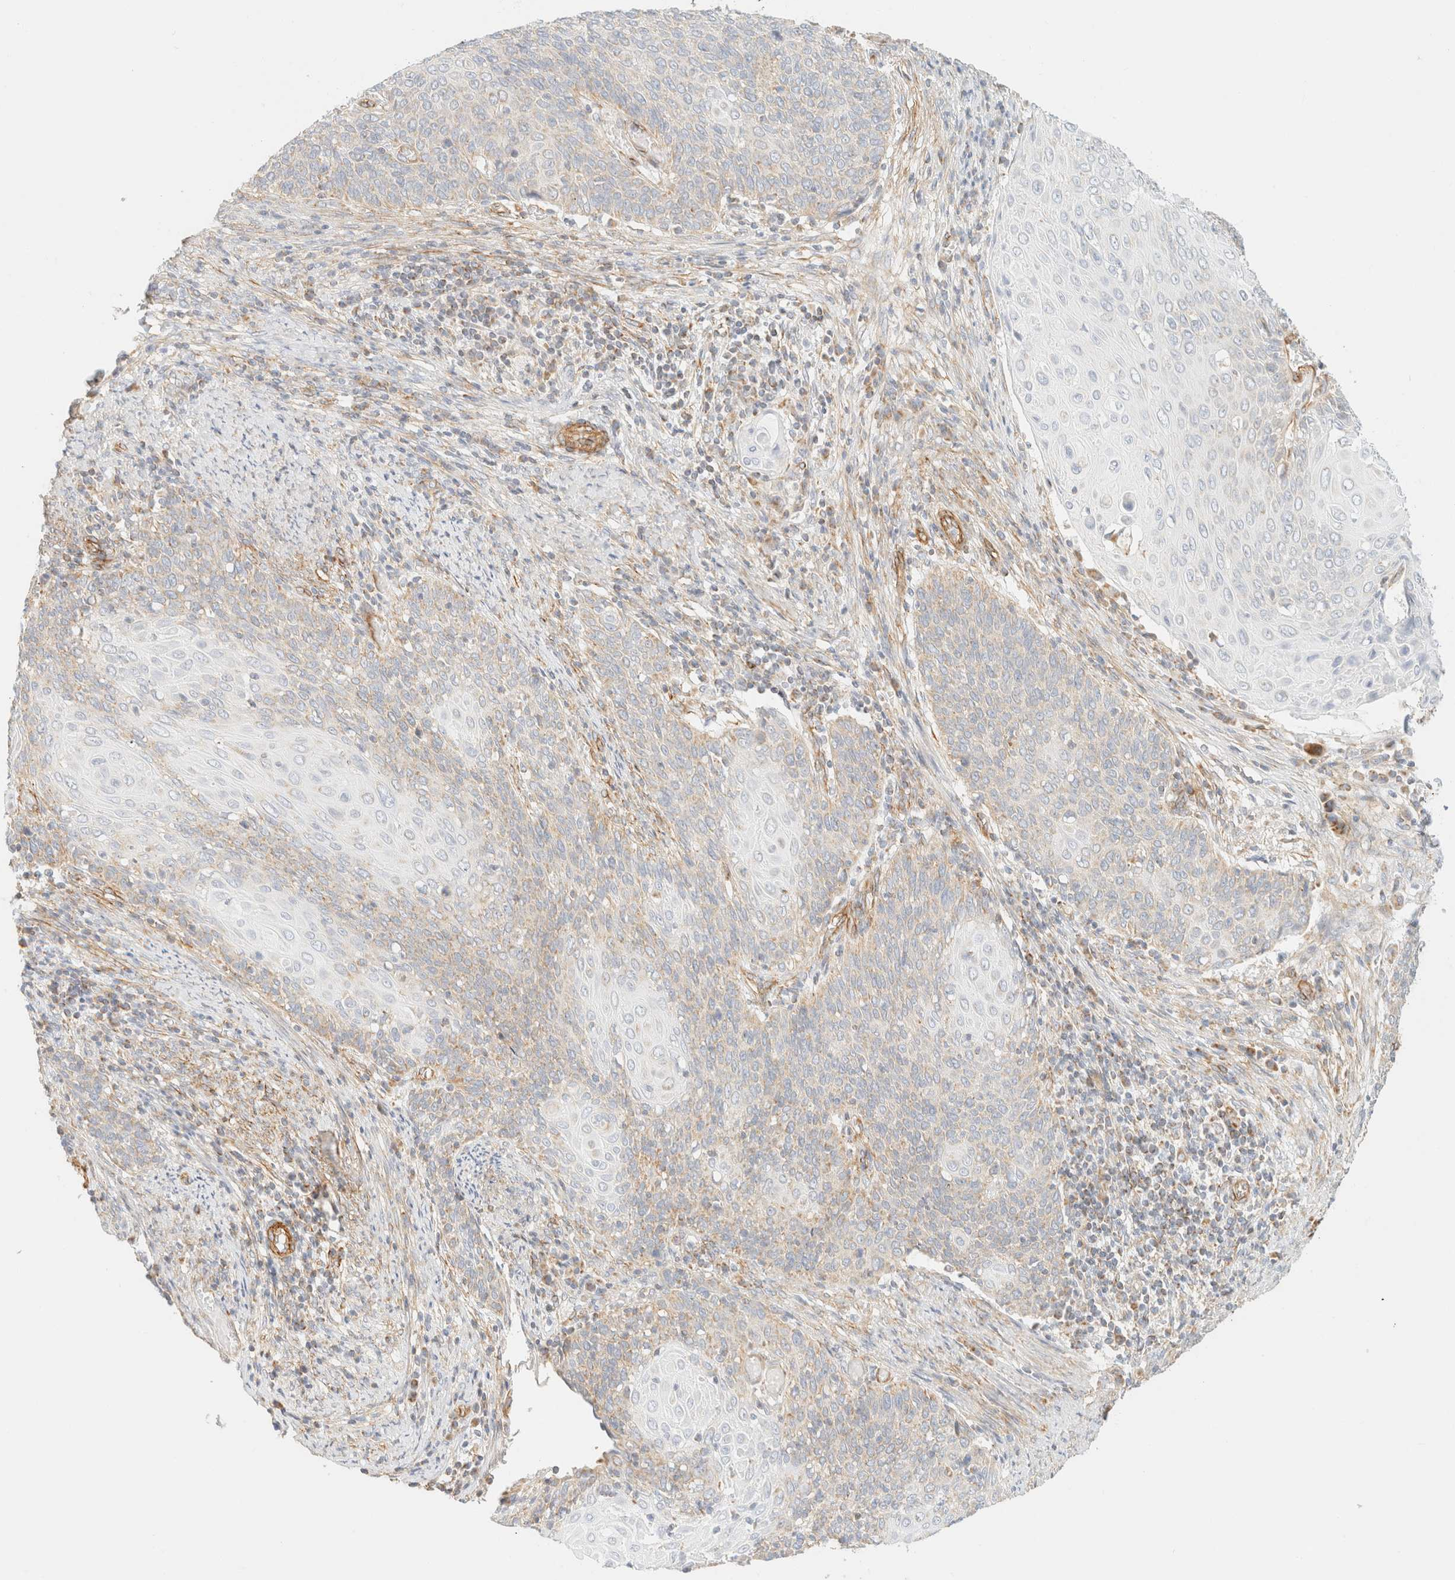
{"staining": {"intensity": "weak", "quantity": "<25%", "location": "cytoplasmic/membranous"}, "tissue": "cervical cancer", "cell_type": "Tumor cells", "image_type": "cancer", "snomed": [{"axis": "morphology", "description": "Squamous cell carcinoma, NOS"}, {"axis": "topography", "description": "Cervix"}], "caption": "Immunohistochemistry micrograph of cervical cancer stained for a protein (brown), which displays no staining in tumor cells.", "gene": "MRM3", "patient": {"sex": "female", "age": 39}}